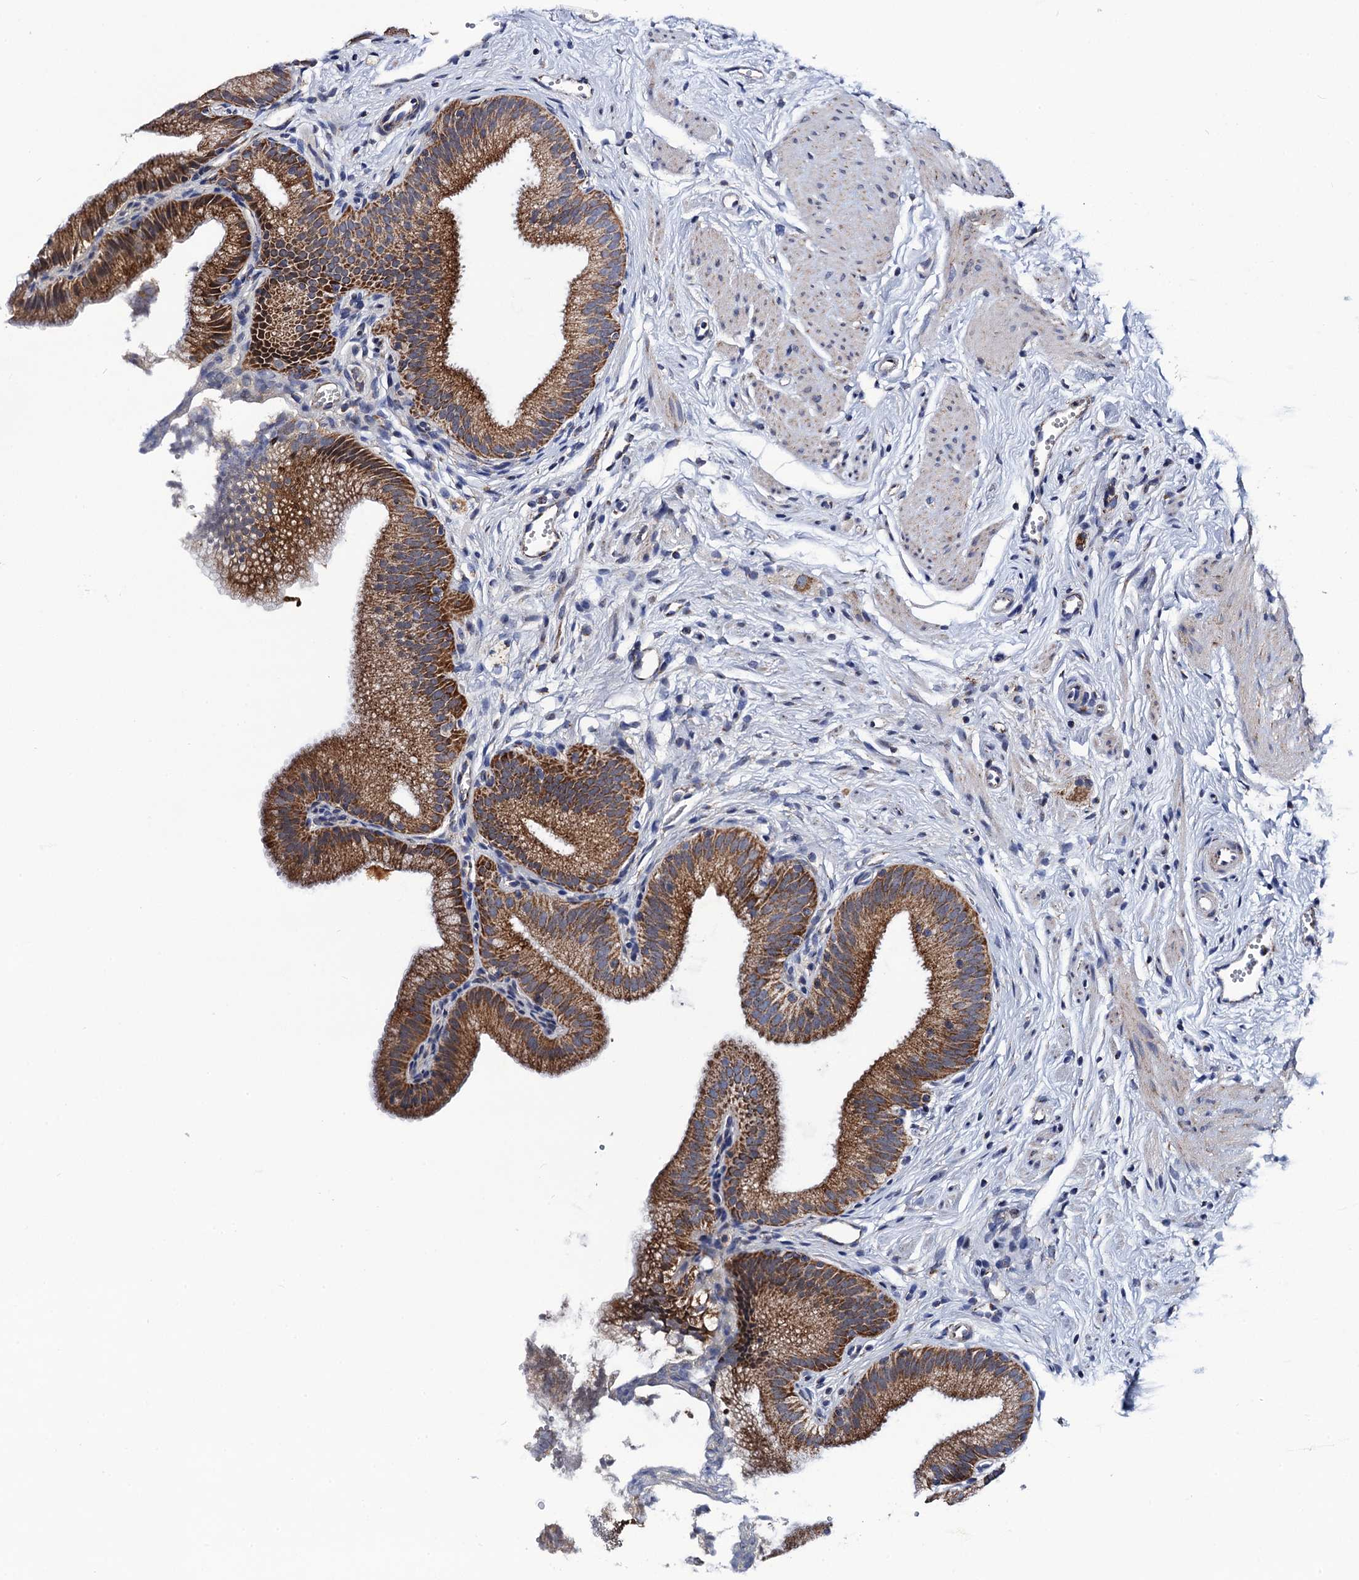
{"staining": {"intensity": "strong", "quantity": ">75%", "location": "cytoplasmic/membranous"}, "tissue": "gallbladder", "cell_type": "Glandular cells", "image_type": "normal", "snomed": [{"axis": "morphology", "description": "Normal tissue, NOS"}, {"axis": "topography", "description": "Gallbladder"}, {"axis": "topography", "description": "Peripheral nerve tissue"}], "caption": "Normal gallbladder displays strong cytoplasmic/membranous positivity in about >75% of glandular cells.", "gene": "PTCD3", "patient": {"sex": "male", "age": 38}}